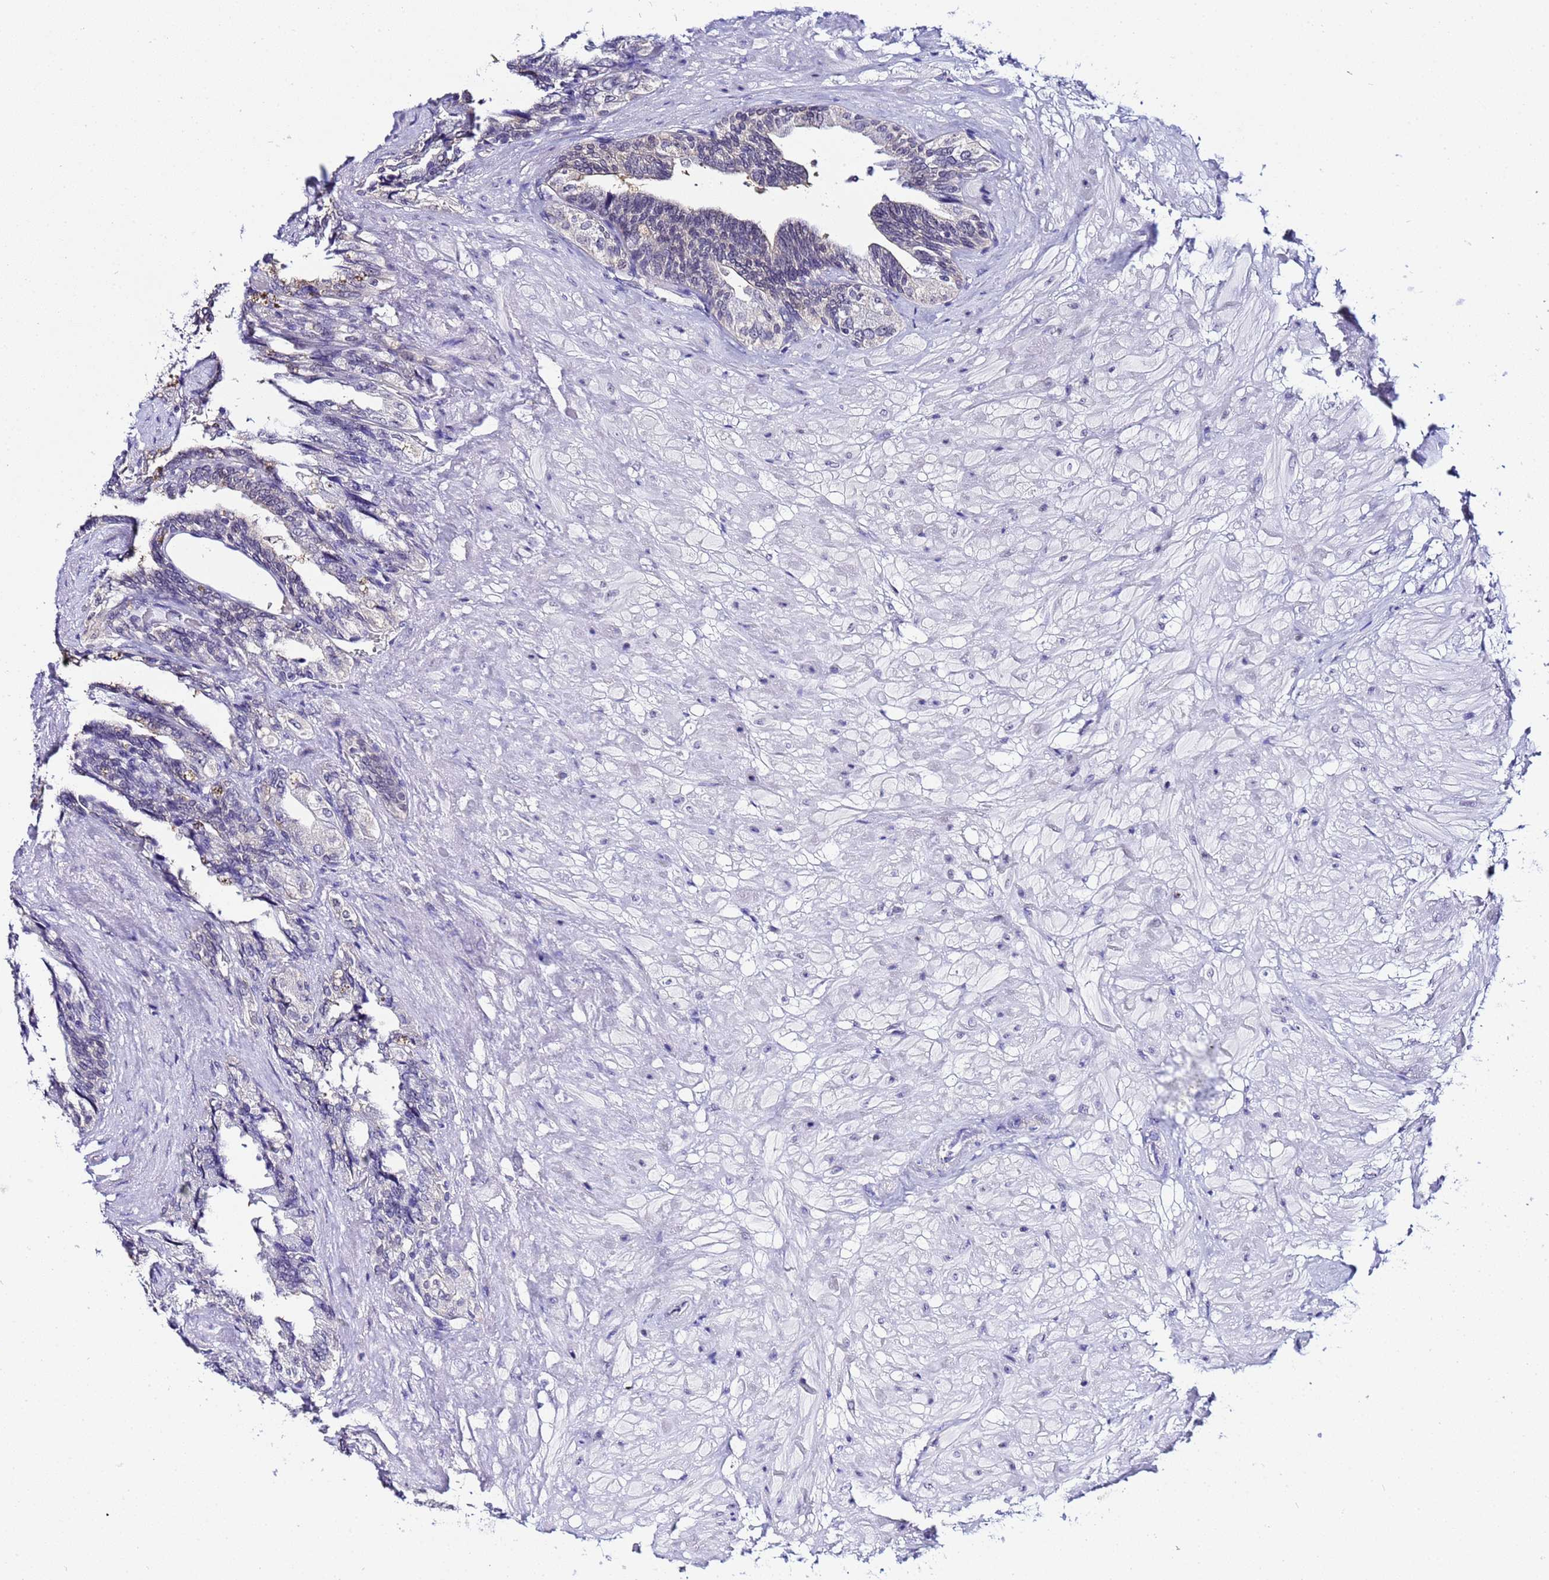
{"staining": {"intensity": "weak", "quantity": "<25%", "location": "nuclear"}, "tissue": "seminal vesicle", "cell_type": "Glandular cells", "image_type": "normal", "snomed": [{"axis": "morphology", "description": "Normal tissue, NOS"}, {"axis": "topography", "description": "Seminal veicle"}, {"axis": "topography", "description": "Peripheral nerve tissue"}], "caption": "Glandular cells show no significant protein positivity in normal seminal vesicle. The staining is performed using DAB (3,3'-diaminobenzidine) brown chromogen with nuclei counter-stained in using hematoxylin.", "gene": "ACTL6B", "patient": {"sex": "male", "age": 60}}